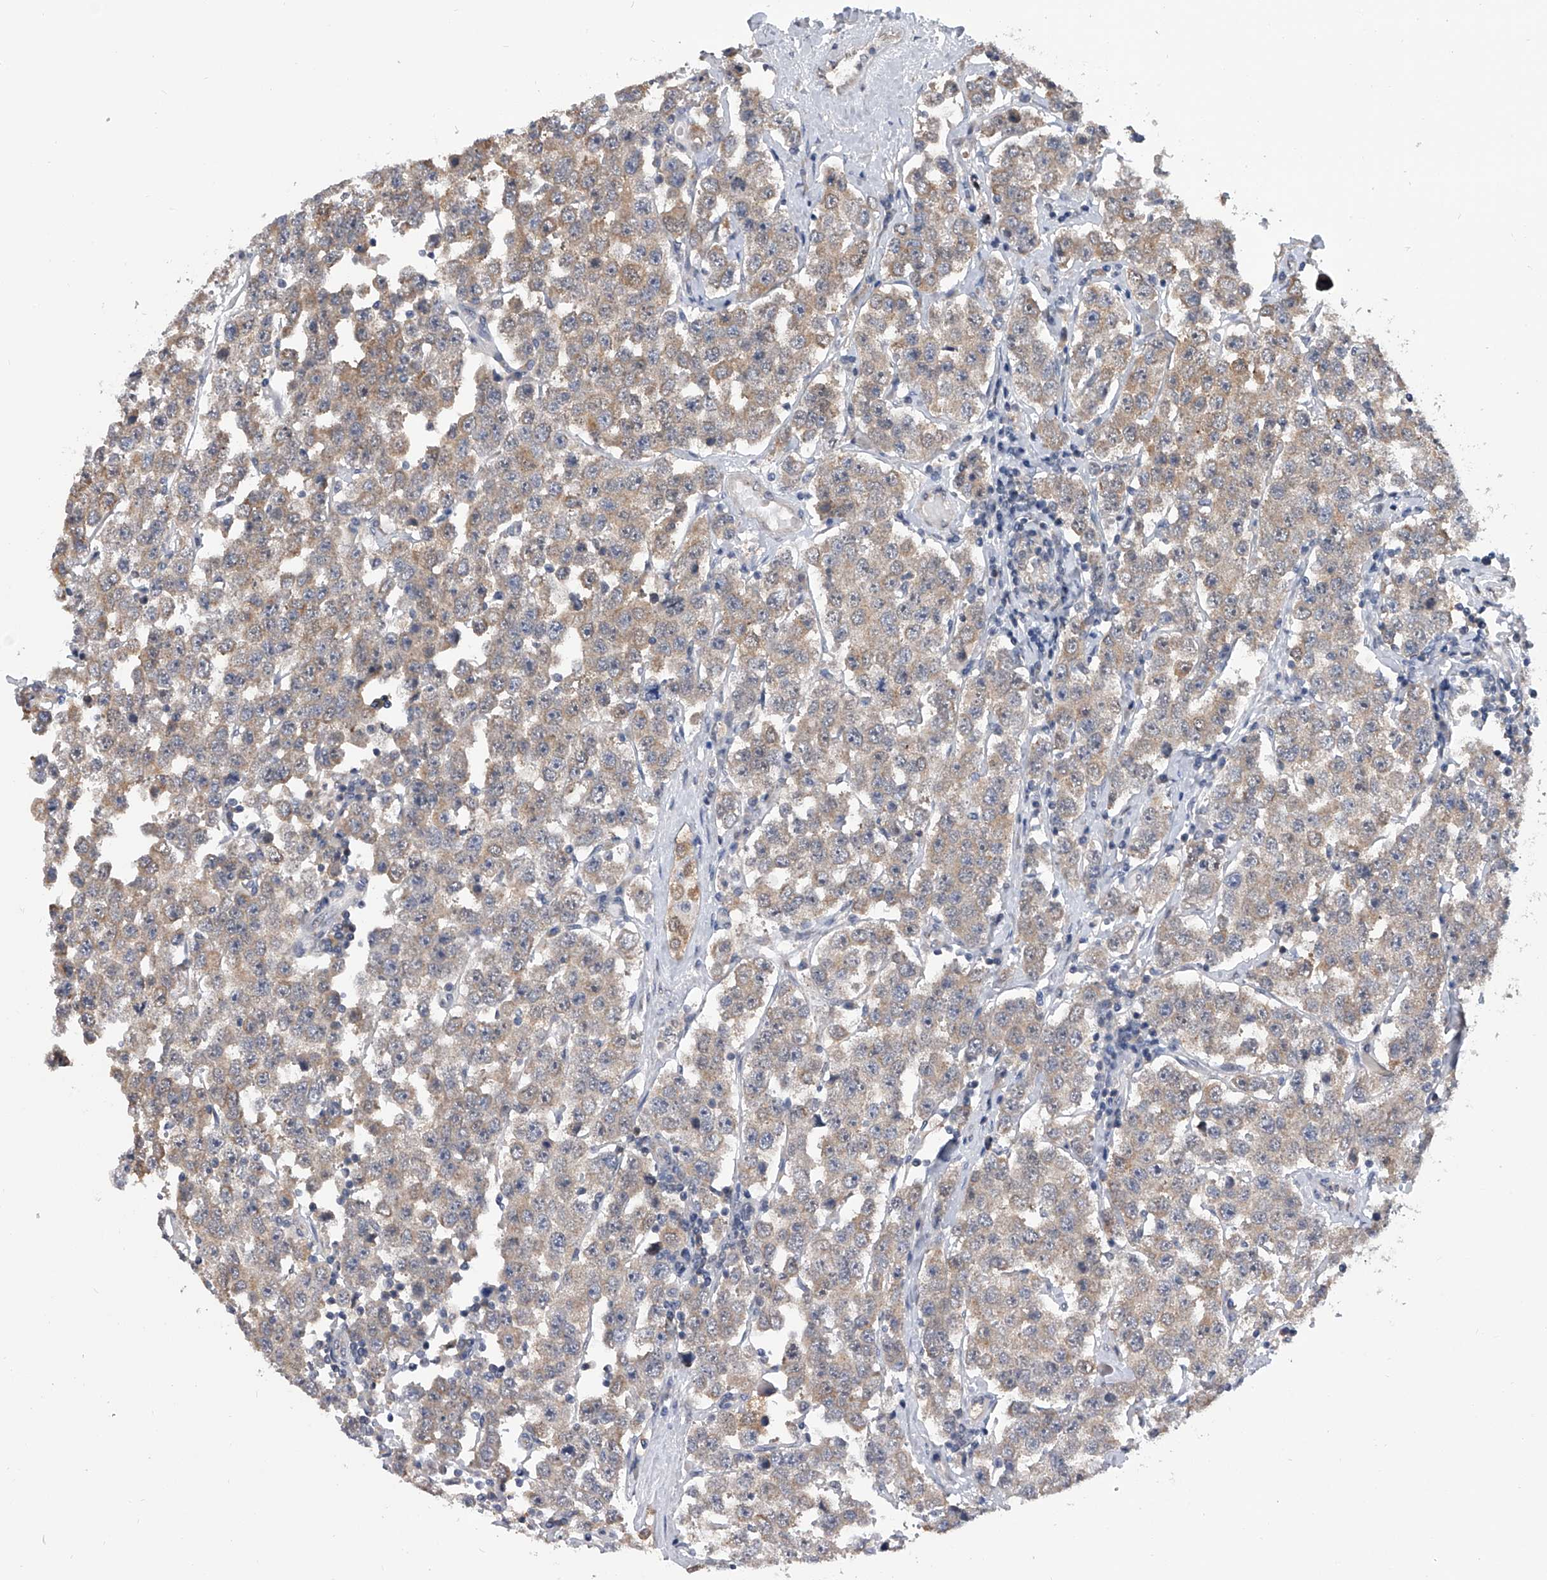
{"staining": {"intensity": "moderate", "quantity": "25%-75%", "location": "cytoplasmic/membranous"}, "tissue": "testis cancer", "cell_type": "Tumor cells", "image_type": "cancer", "snomed": [{"axis": "morphology", "description": "Seminoma, NOS"}, {"axis": "topography", "description": "Testis"}], "caption": "This image shows immunohistochemistry staining of human testis cancer (seminoma), with medium moderate cytoplasmic/membranous positivity in about 25%-75% of tumor cells.", "gene": "BHLHE23", "patient": {"sex": "male", "age": 28}}